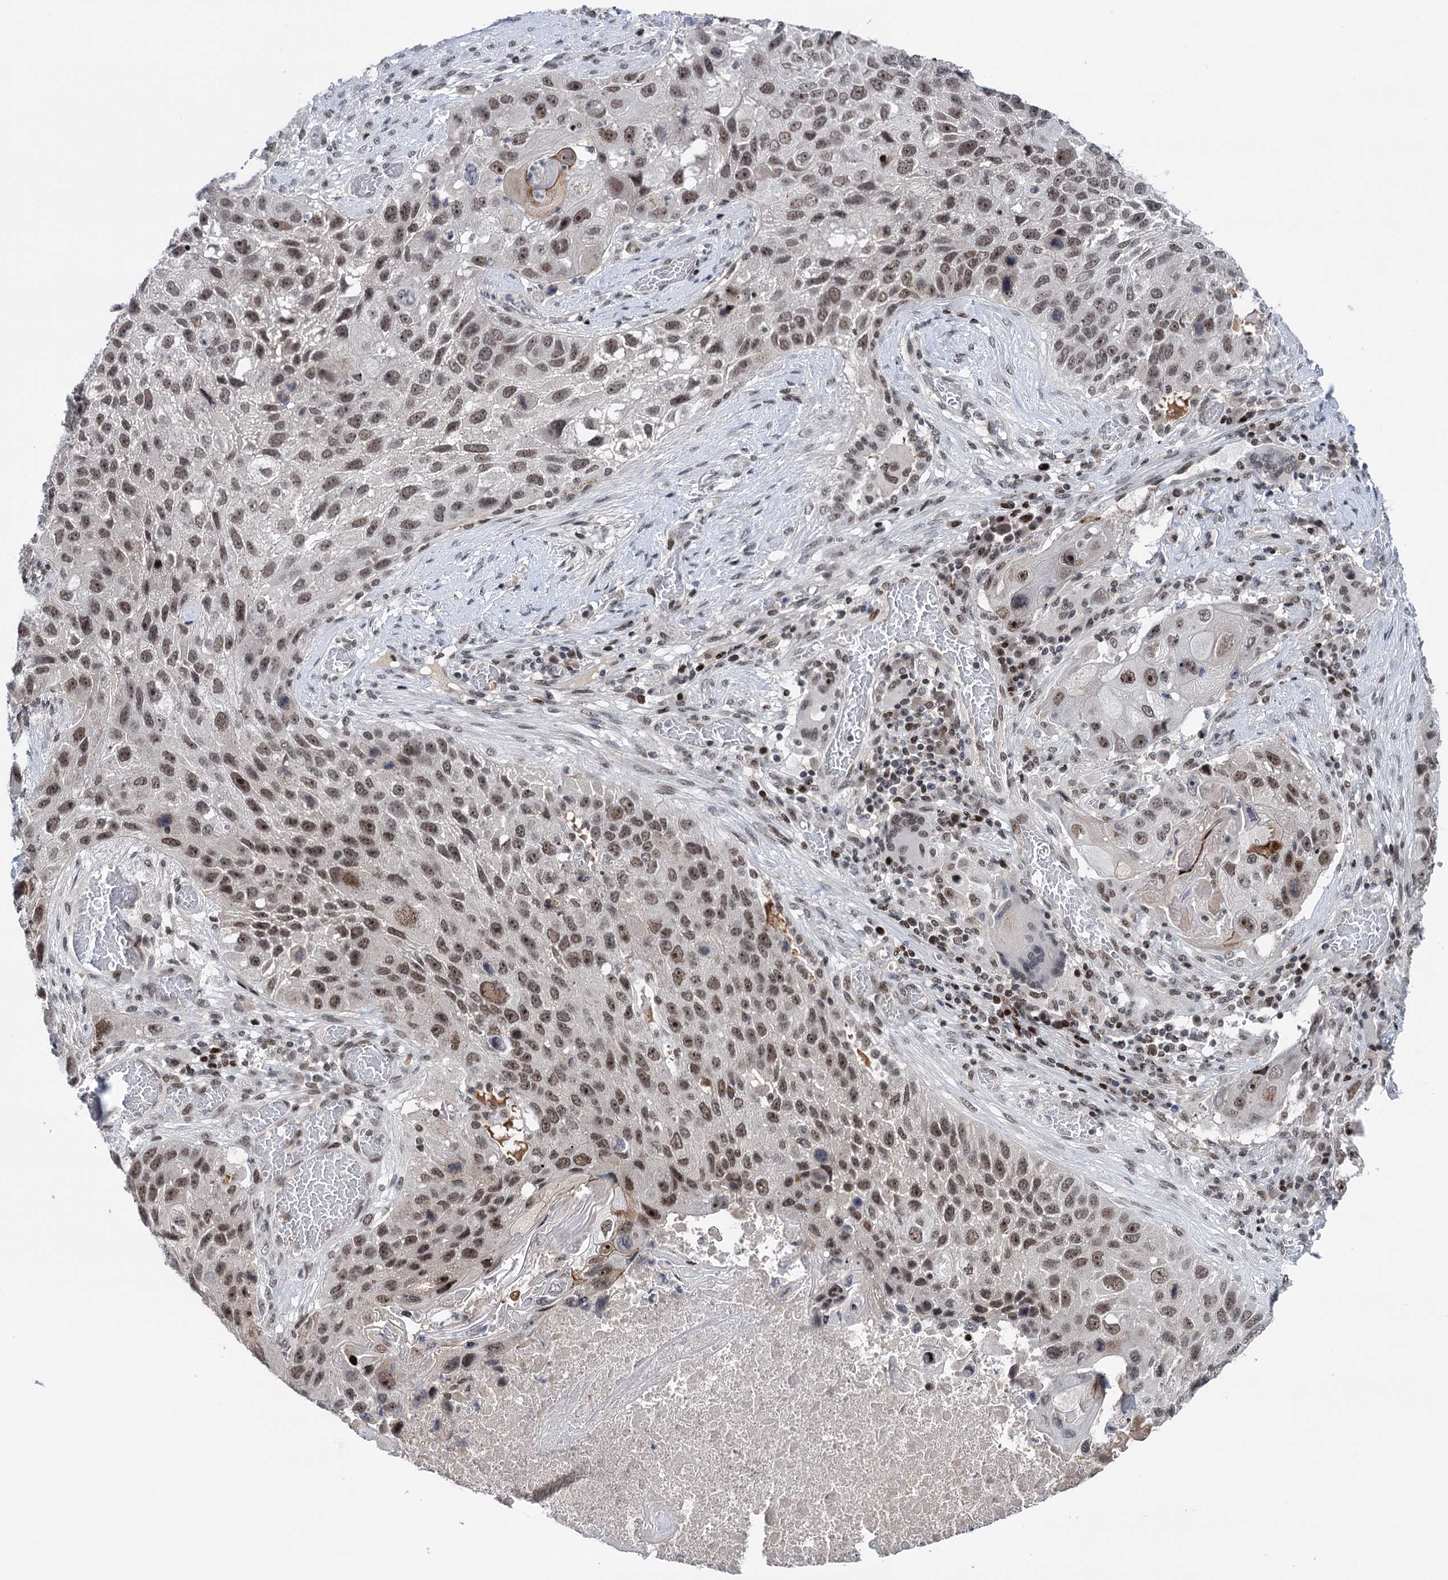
{"staining": {"intensity": "moderate", "quantity": ">75%", "location": "nuclear"}, "tissue": "lung cancer", "cell_type": "Tumor cells", "image_type": "cancer", "snomed": [{"axis": "morphology", "description": "Squamous cell carcinoma, NOS"}, {"axis": "topography", "description": "Lung"}], "caption": "Lung squamous cell carcinoma was stained to show a protein in brown. There is medium levels of moderate nuclear expression in approximately >75% of tumor cells.", "gene": "ZCCHC10", "patient": {"sex": "male", "age": 61}}